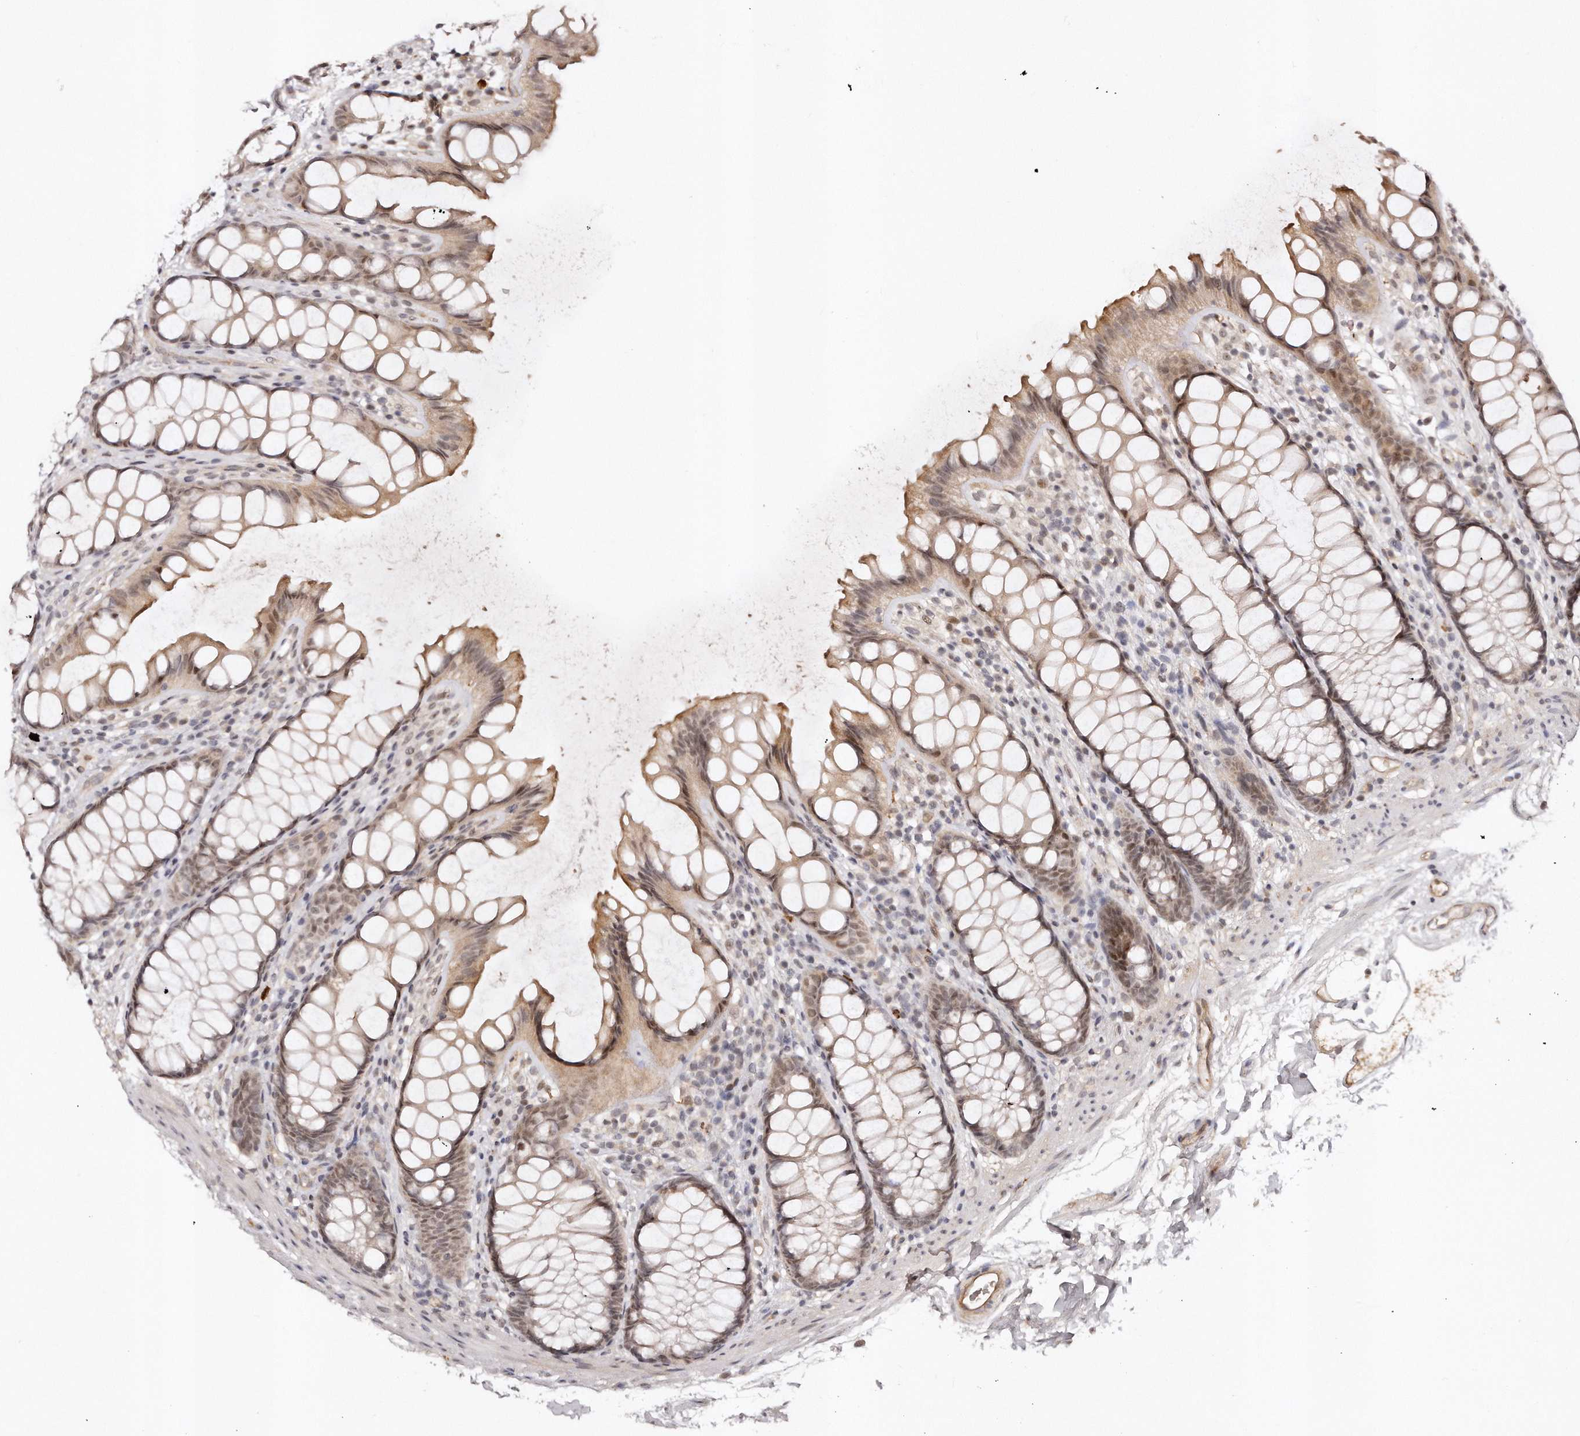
{"staining": {"intensity": "weak", "quantity": ">75%", "location": "cytoplasmic/membranous,nuclear"}, "tissue": "rectum", "cell_type": "Glandular cells", "image_type": "normal", "snomed": [{"axis": "morphology", "description": "Normal tissue, NOS"}, {"axis": "topography", "description": "Rectum"}], "caption": "A high-resolution image shows immunohistochemistry staining of normal rectum, which displays weak cytoplasmic/membranous,nuclear staining in about >75% of glandular cells. (DAB IHC, brown staining for protein, blue staining for nuclei).", "gene": "SOX4", "patient": {"sex": "female", "age": 65}}